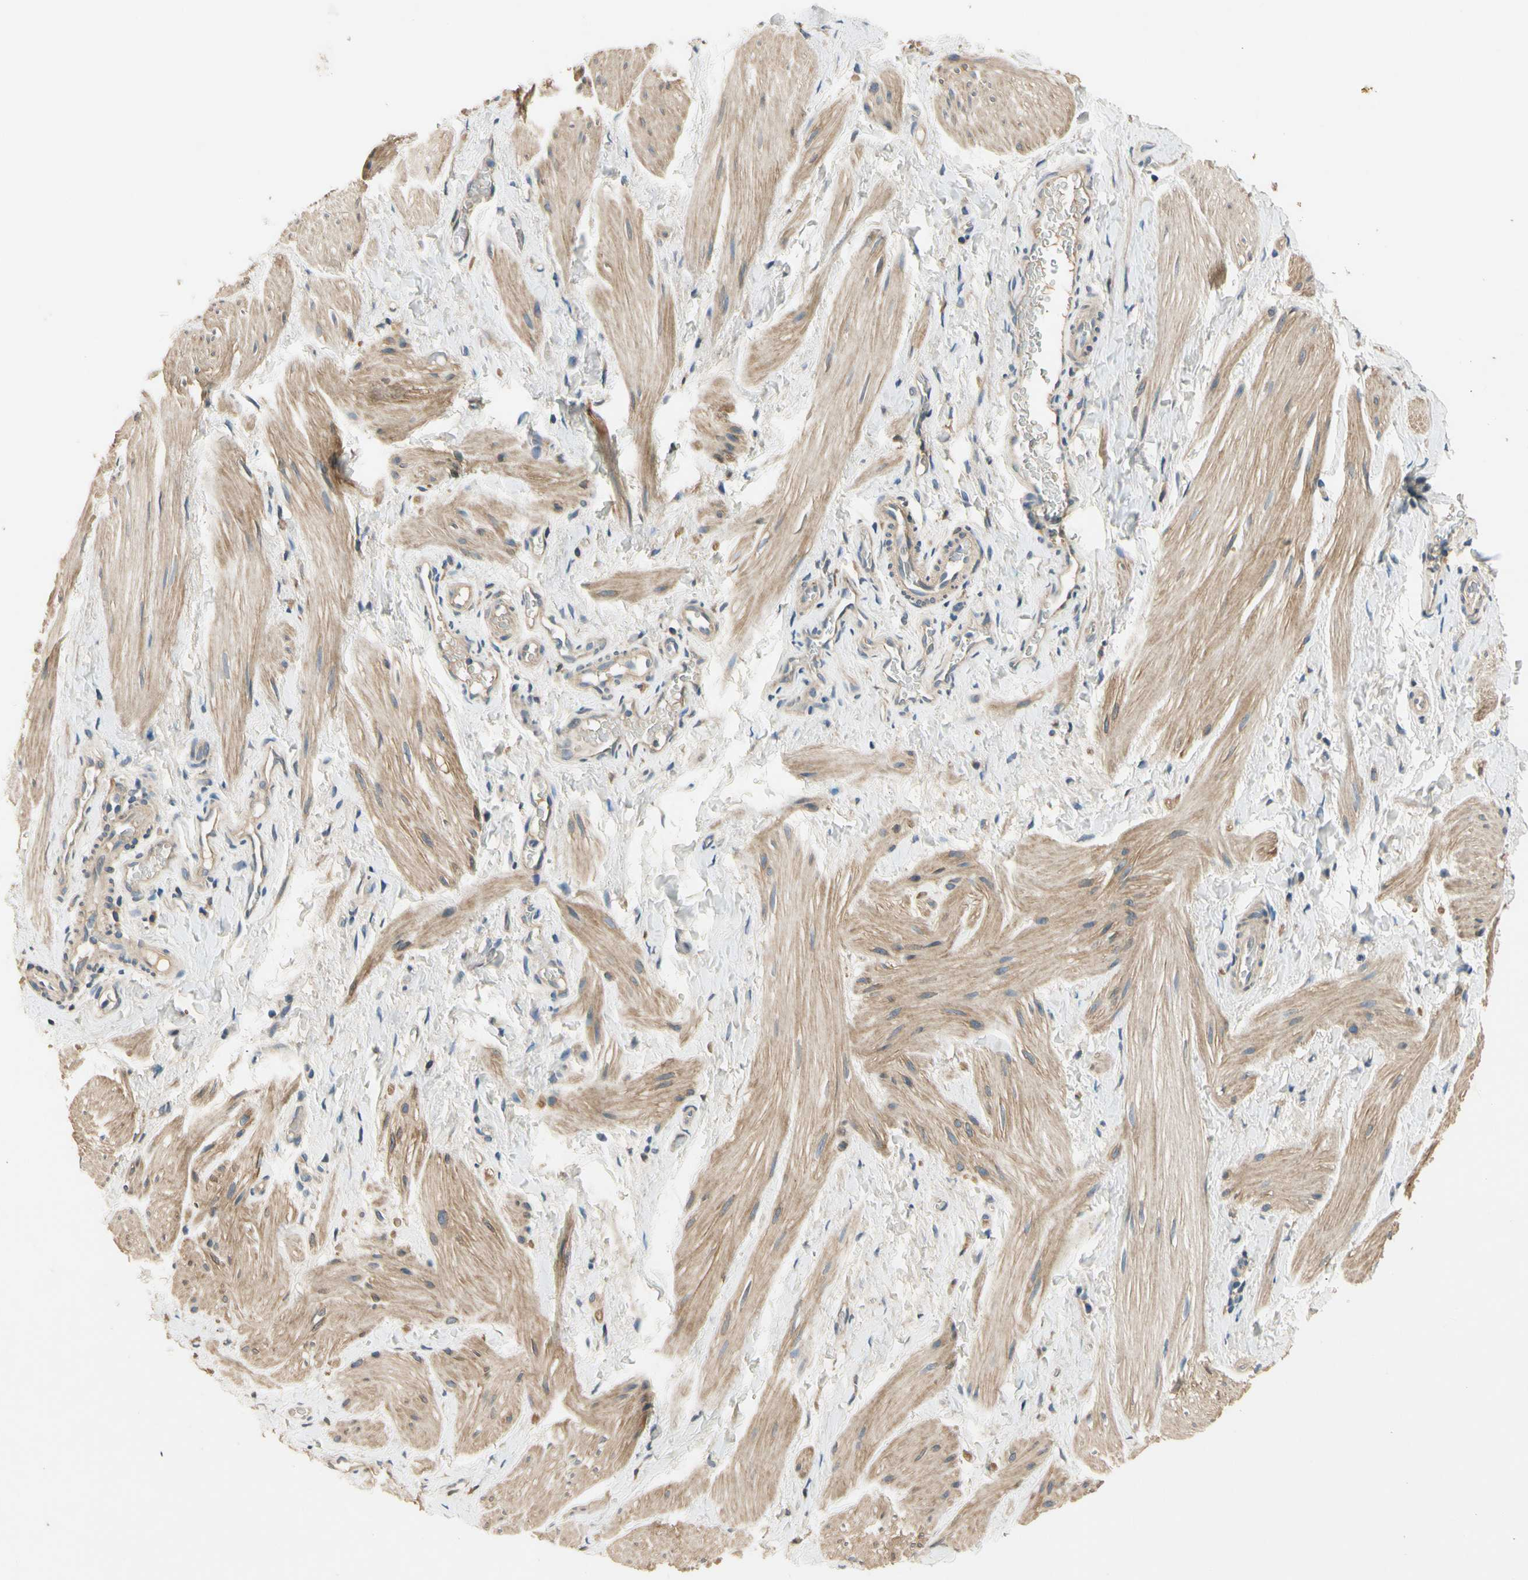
{"staining": {"intensity": "weak", "quantity": "25%-75%", "location": "cytoplasmic/membranous"}, "tissue": "smooth muscle", "cell_type": "Smooth muscle cells", "image_type": "normal", "snomed": [{"axis": "morphology", "description": "Normal tissue, NOS"}, {"axis": "topography", "description": "Smooth muscle"}], "caption": "Immunohistochemical staining of benign human smooth muscle reveals 25%-75% levels of weak cytoplasmic/membranous protein staining in about 25%-75% of smooth muscle cells. Using DAB (brown) and hematoxylin (blue) stains, captured at high magnification using brightfield microscopy.", "gene": "ALKBH3", "patient": {"sex": "male", "age": 16}}